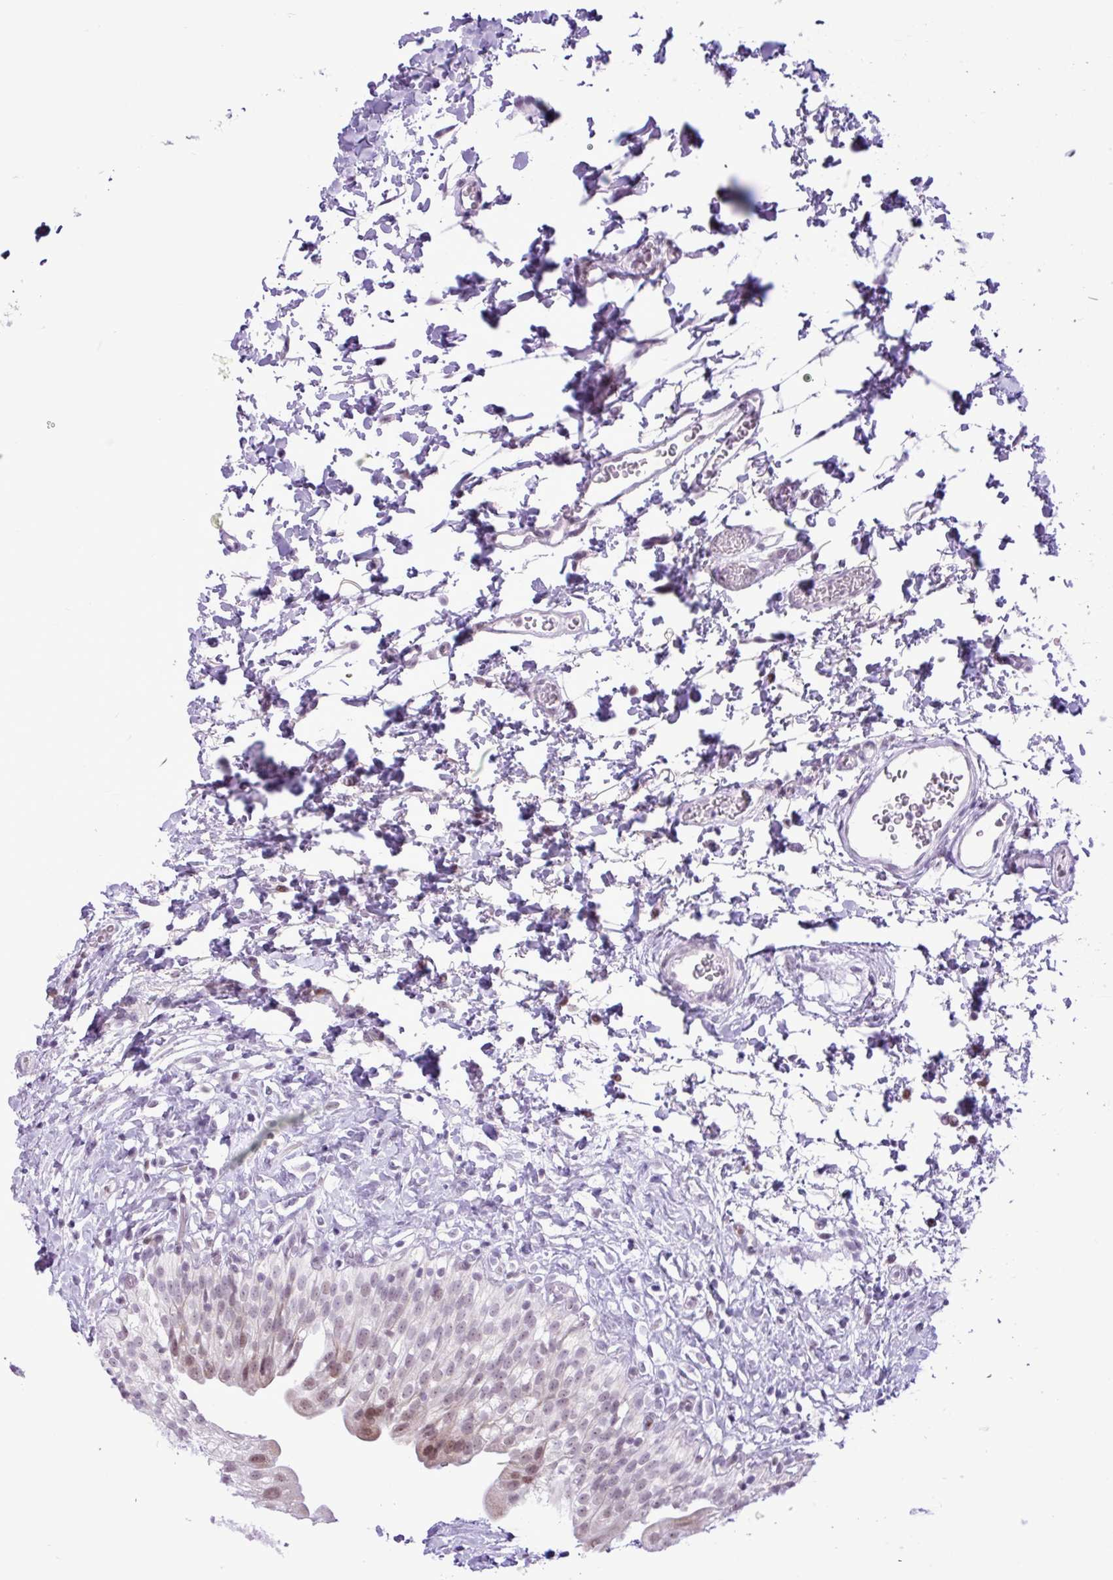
{"staining": {"intensity": "moderate", "quantity": "25%-75%", "location": "nuclear"}, "tissue": "urinary bladder", "cell_type": "Urothelial cells", "image_type": "normal", "snomed": [{"axis": "morphology", "description": "Normal tissue, NOS"}, {"axis": "topography", "description": "Urinary bladder"}], "caption": "Immunohistochemistry image of normal urinary bladder: urinary bladder stained using IHC reveals medium levels of moderate protein expression localized specifically in the nuclear of urothelial cells, appearing as a nuclear brown color.", "gene": "ELOA2", "patient": {"sex": "male", "age": 51}}